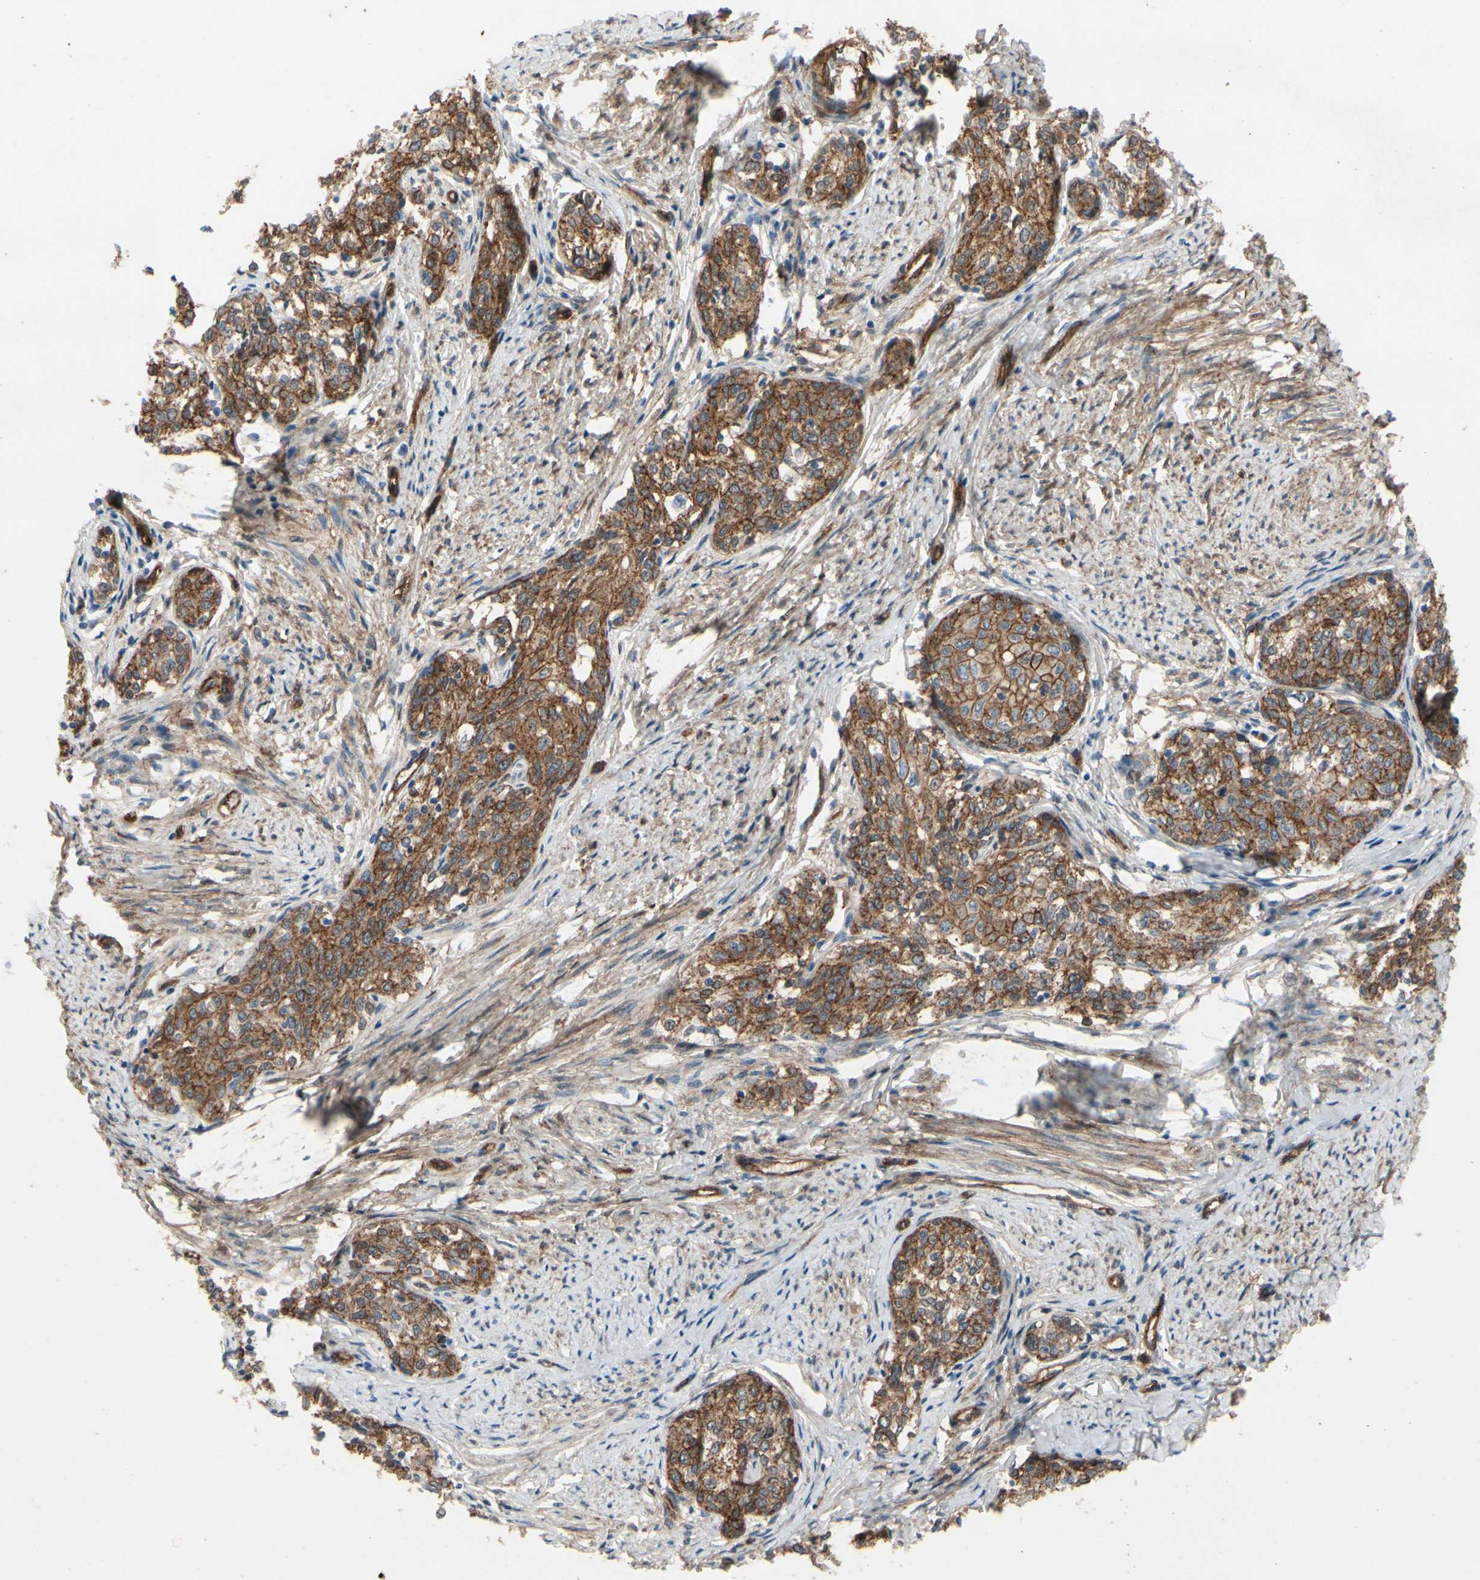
{"staining": {"intensity": "moderate", "quantity": ">75%", "location": "cytoplasmic/membranous"}, "tissue": "cervical cancer", "cell_type": "Tumor cells", "image_type": "cancer", "snomed": [{"axis": "morphology", "description": "Squamous cell carcinoma, NOS"}, {"axis": "morphology", "description": "Adenocarcinoma, NOS"}, {"axis": "topography", "description": "Cervix"}], "caption": "High-magnification brightfield microscopy of adenocarcinoma (cervical) stained with DAB (3,3'-diaminobenzidine) (brown) and counterstained with hematoxylin (blue). tumor cells exhibit moderate cytoplasmic/membranous staining is appreciated in about>75% of cells.", "gene": "CTTNBP2", "patient": {"sex": "female", "age": 52}}